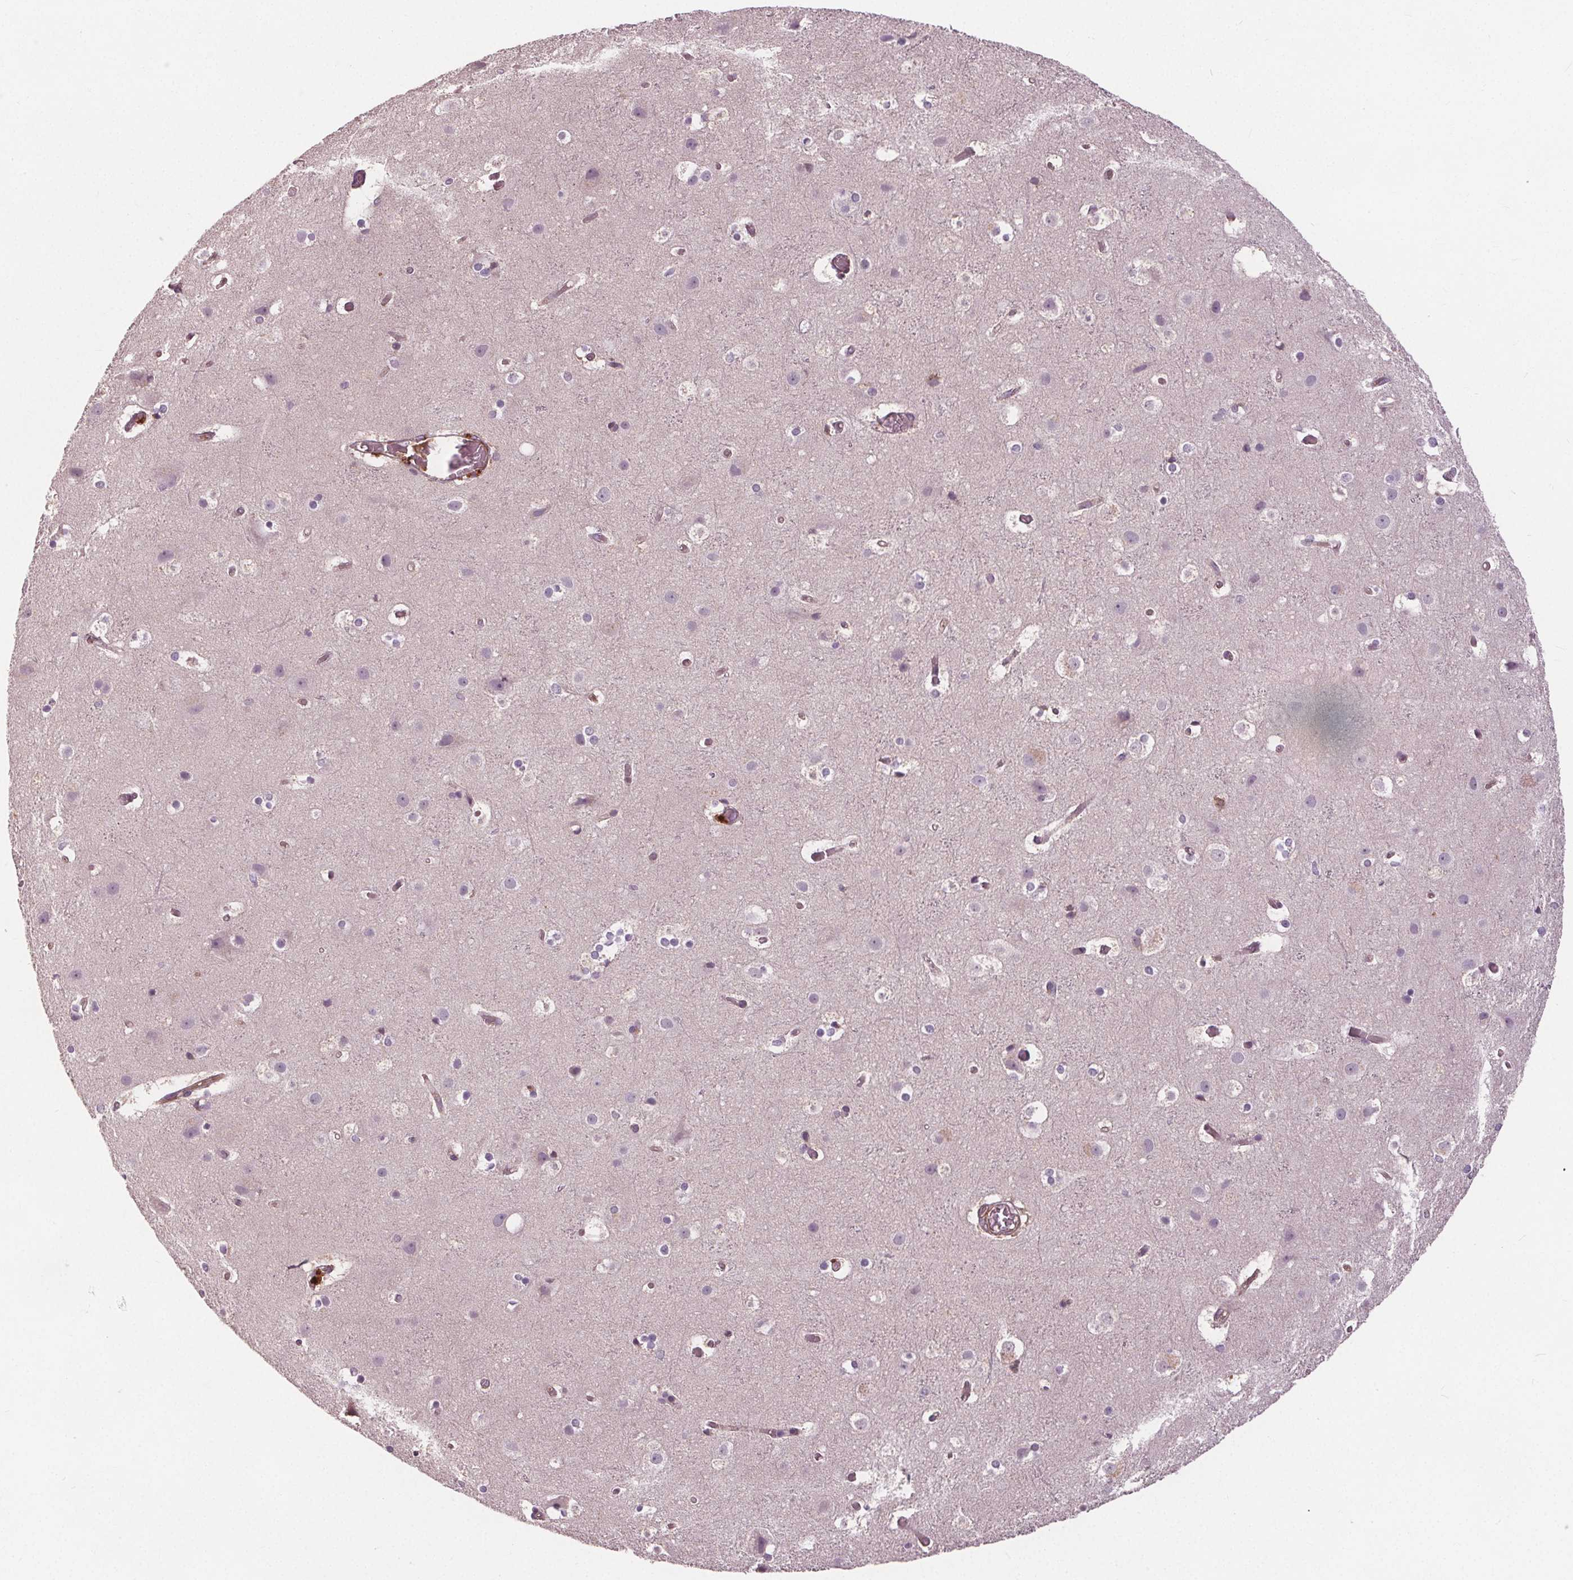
{"staining": {"intensity": "moderate", "quantity": "<25%", "location": "cytoplasmic/membranous"}, "tissue": "cerebral cortex", "cell_type": "Endothelial cells", "image_type": "normal", "snomed": [{"axis": "morphology", "description": "Normal tissue, NOS"}, {"axis": "topography", "description": "Cerebral cortex"}], "caption": "About <25% of endothelial cells in normal cerebral cortex show moderate cytoplasmic/membranous protein expression as visualized by brown immunohistochemical staining.", "gene": "PDGFD", "patient": {"sex": "female", "age": 52}}